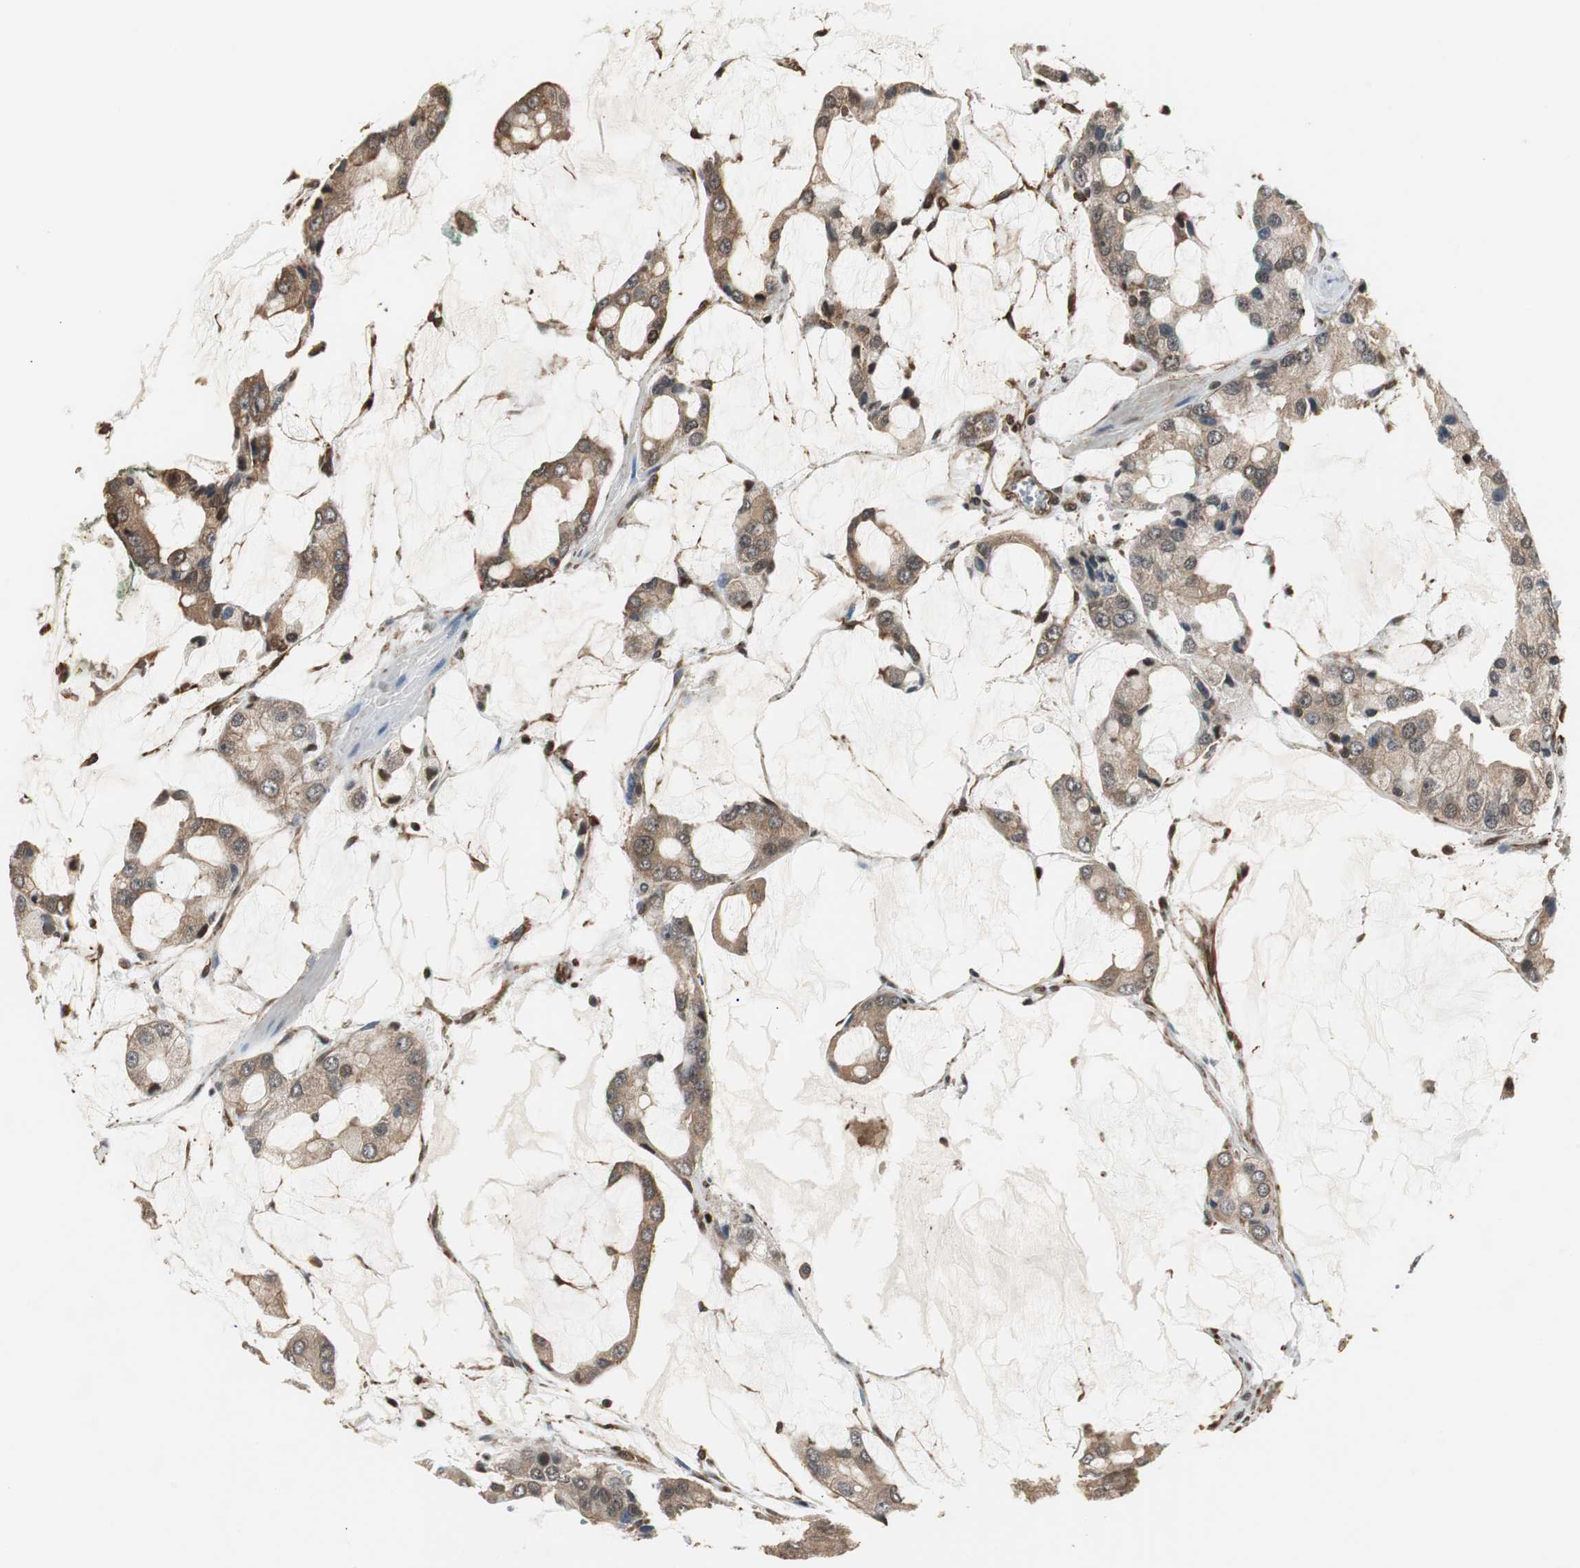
{"staining": {"intensity": "moderate", "quantity": ">75%", "location": "cytoplasmic/membranous"}, "tissue": "prostate cancer", "cell_type": "Tumor cells", "image_type": "cancer", "snomed": [{"axis": "morphology", "description": "Adenocarcinoma, High grade"}, {"axis": "topography", "description": "Prostate"}], "caption": "Approximately >75% of tumor cells in prostate cancer reveal moderate cytoplasmic/membranous protein expression as visualized by brown immunohistochemical staining.", "gene": "PTPN11", "patient": {"sex": "male", "age": 67}}